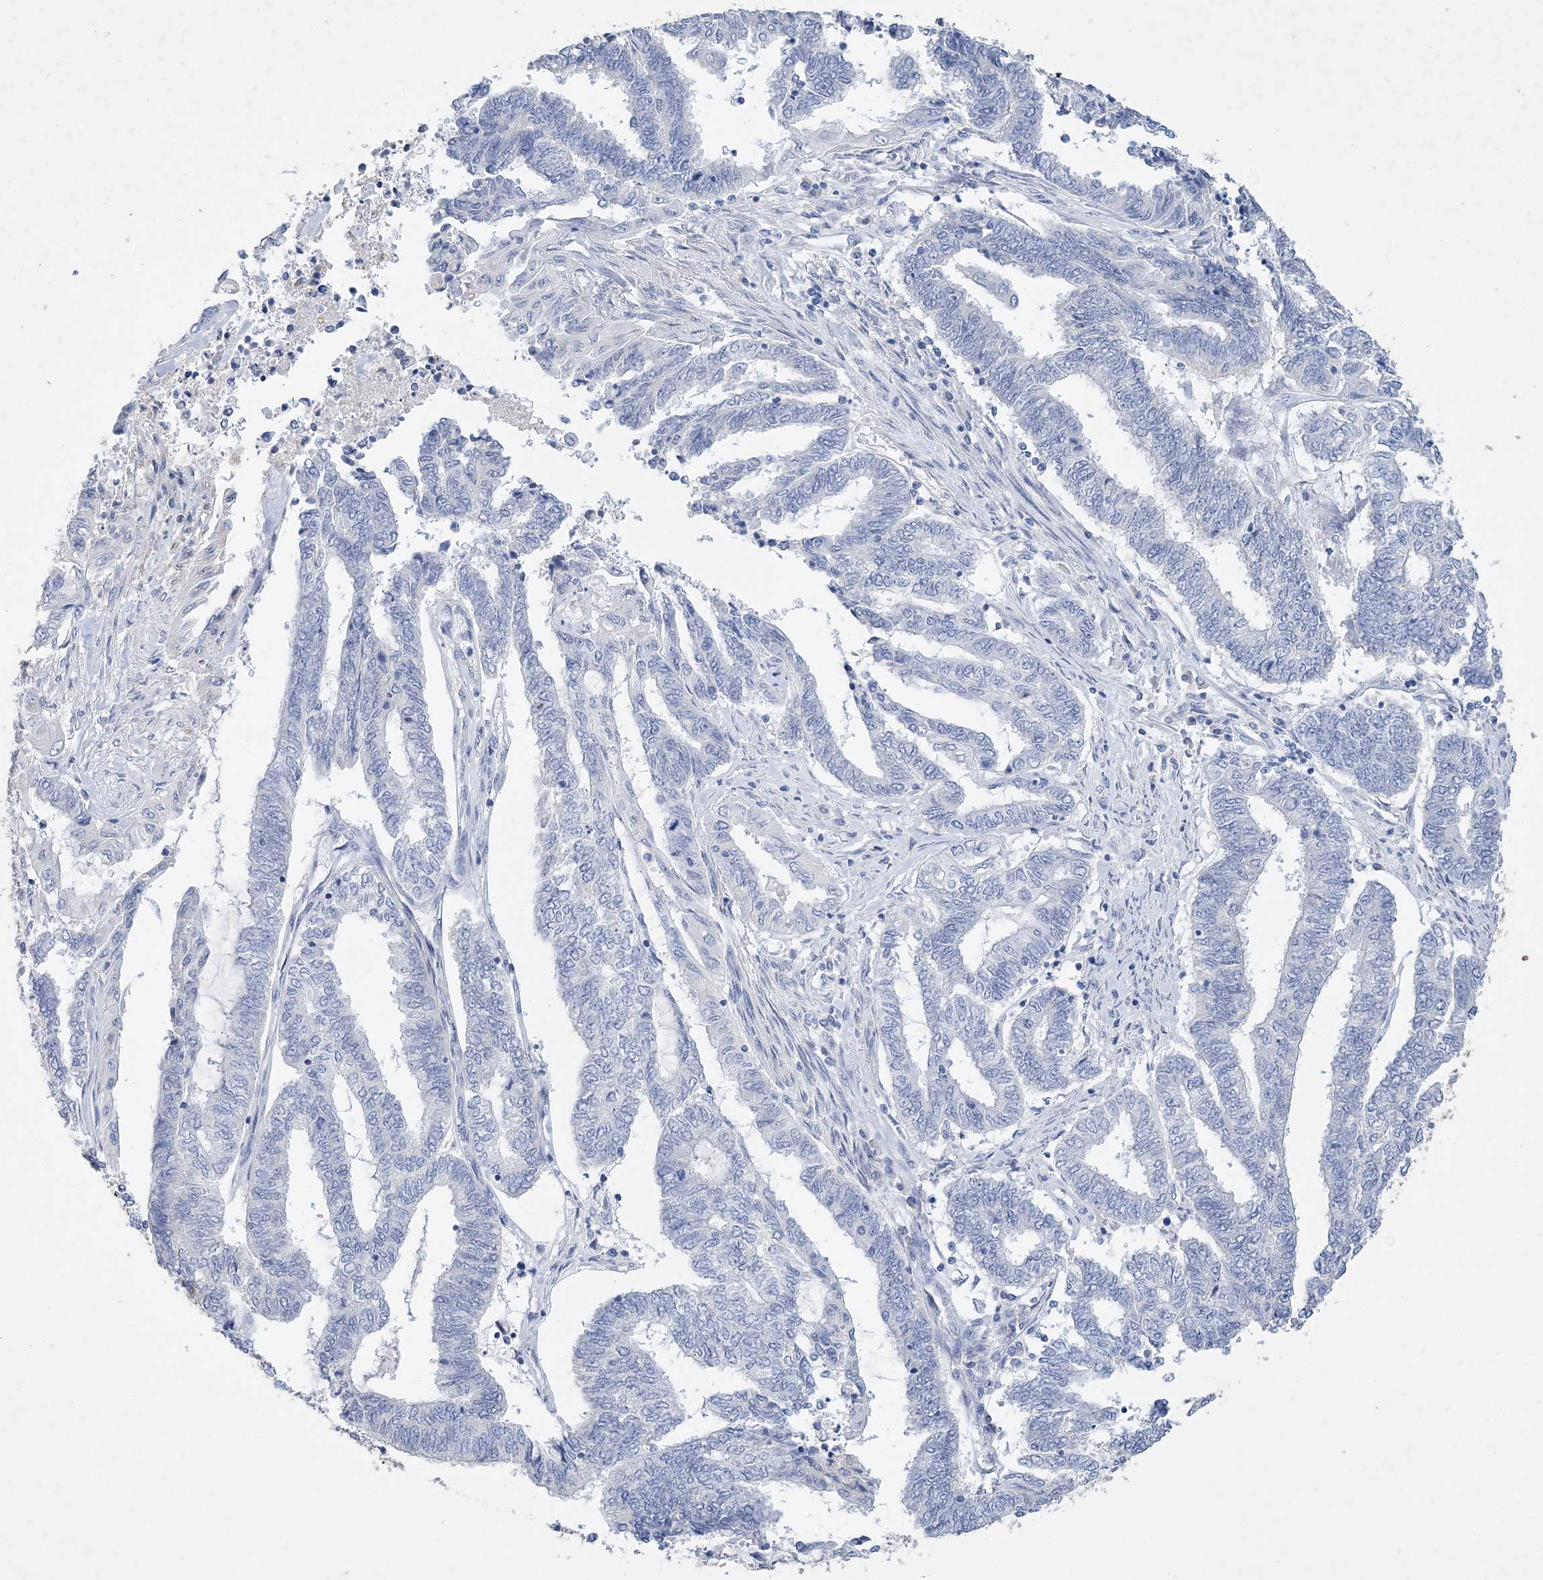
{"staining": {"intensity": "negative", "quantity": "none", "location": "none"}, "tissue": "endometrial cancer", "cell_type": "Tumor cells", "image_type": "cancer", "snomed": [{"axis": "morphology", "description": "Adenocarcinoma, NOS"}, {"axis": "topography", "description": "Uterus"}, {"axis": "topography", "description": "Endometrium"}], "caption": "High magnification brightfield microscopy of endometrial adenocarcinoma stained with DAB (brown) and counterstained with hematoxylin (blue): tumor cells show no significant expression.", "gene": "COPS8", "patient": {"sex": "female", "age": 70}}